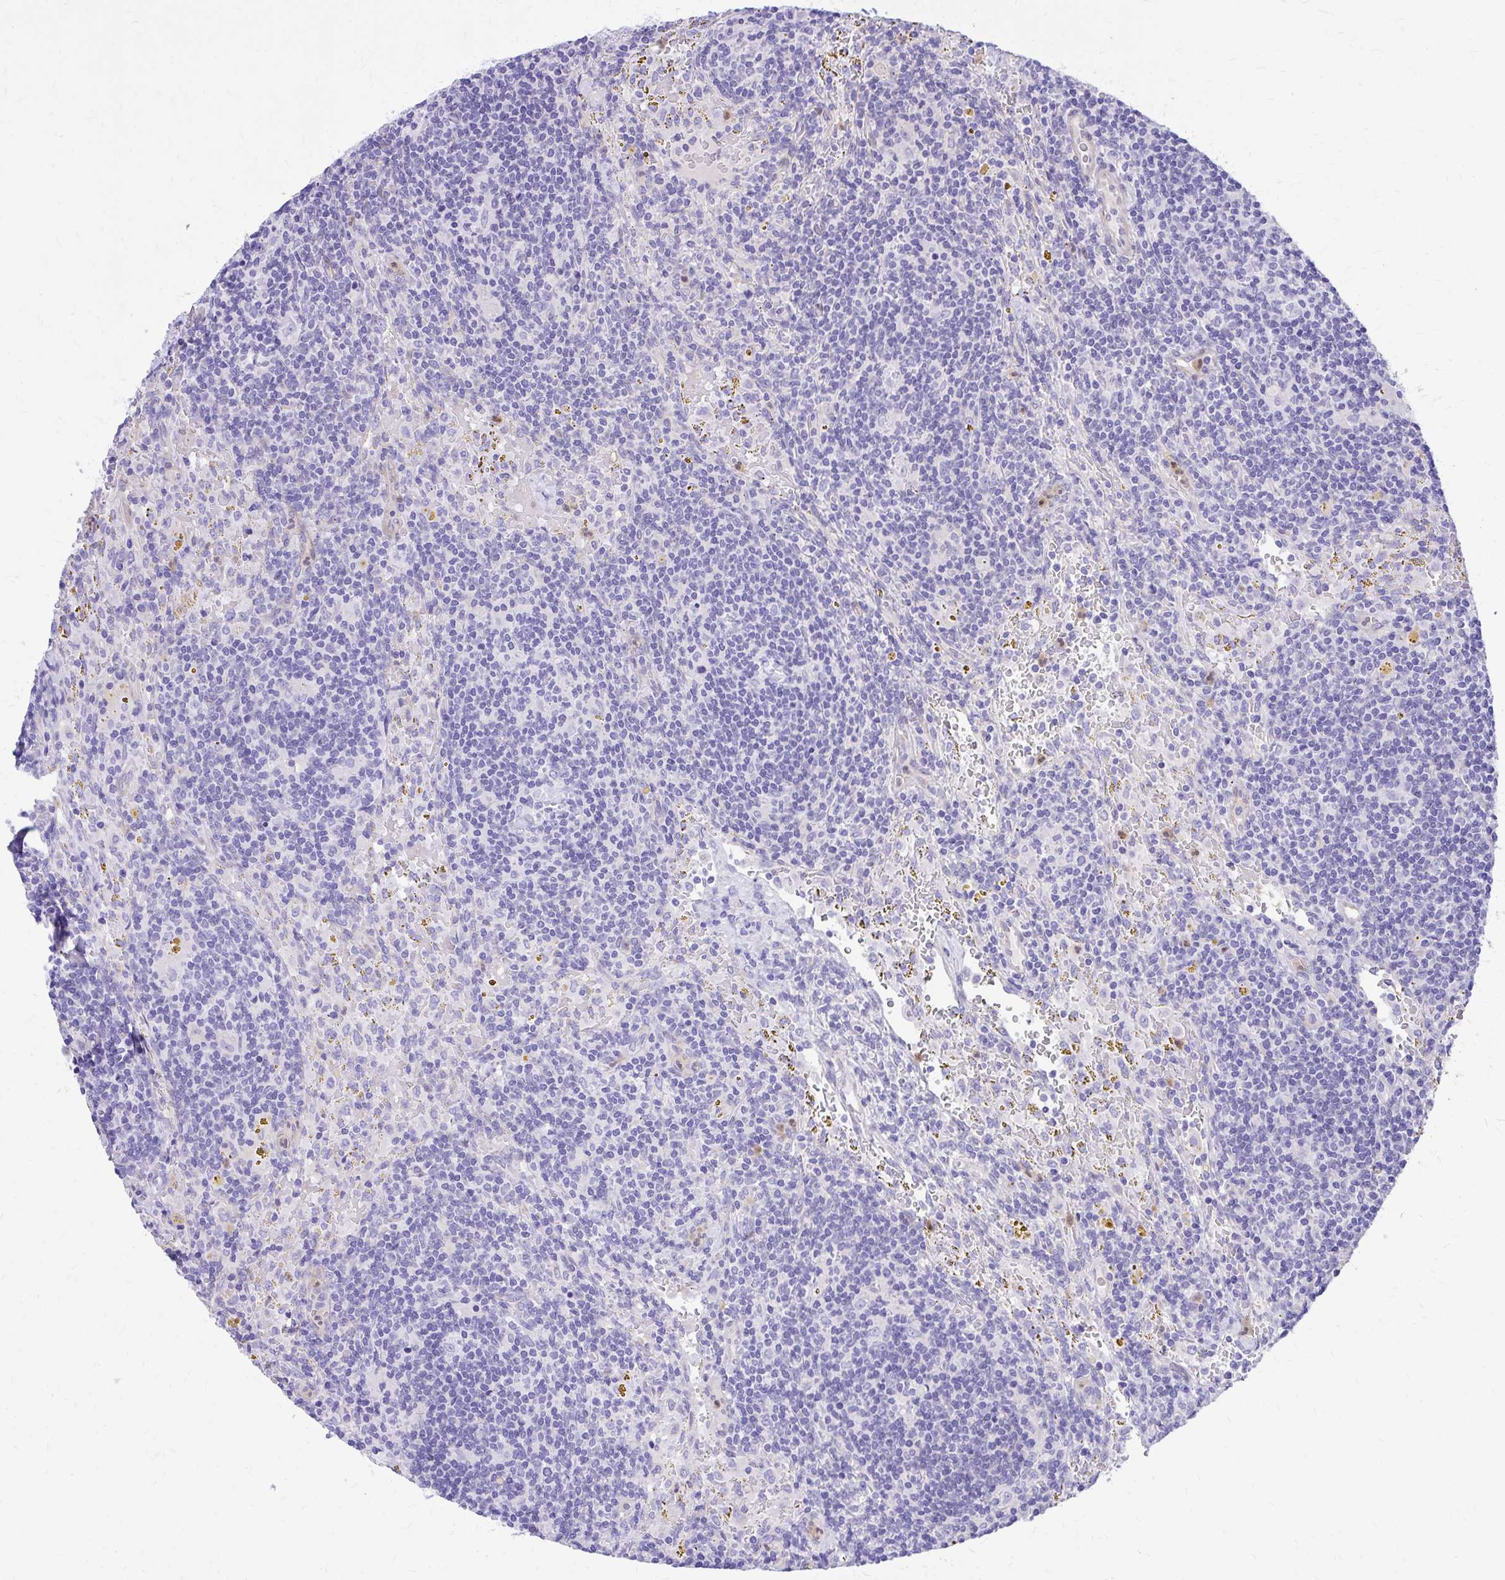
{"staining": {"intensity": "negative", "quantity": "none", "location": "none"}, "tissue": "lymphoma", "cell_type": "Tumor cells", "image_type": "cancer", "snomed": [{"axis": "morphology", "description": "Malignant lymphoma, non-Hodgkin's type, Low grade"}, {"axis": "topography", "description": "Spleen"}], "caption": "Tumor cells show no significant positivity in low-grade malignant lymphoma, non-Hodgkin's type.", "gene": "ADAMTSL1", "patient": {"sex": "female", "age": 70}}